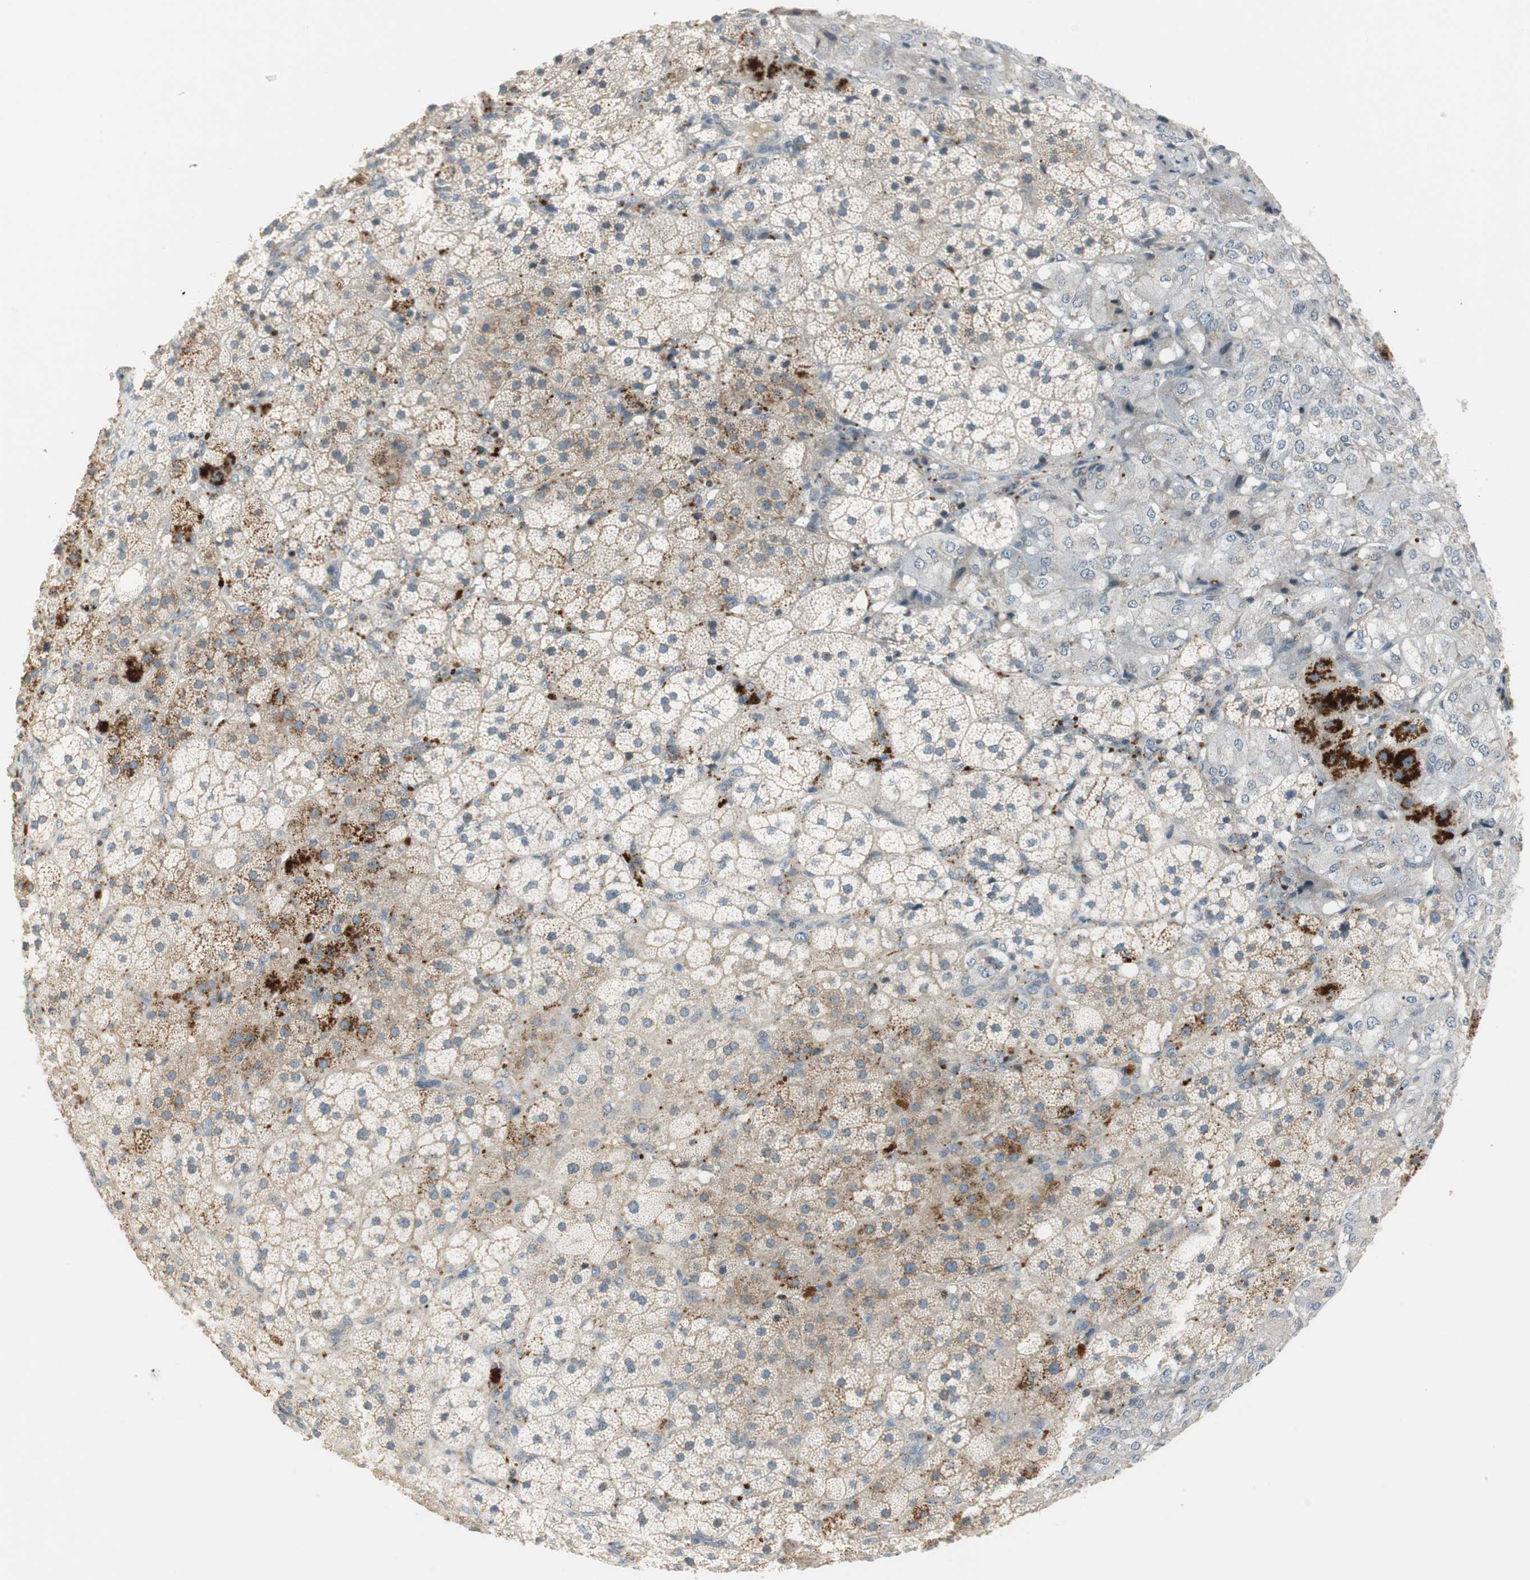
{"staining": {"intensity": "weak", "quantity": "<25%", "location": "cytoplasmic/membranous"}, "tissue": "adrenal gland", "cell_type": "Glandular cells", "image_type": "normal", "snomed": [{"axis": "morphology", "description": "Normal tissue, NOS"}, {"axis": "topography", "description": "Adrenal gland"}], "caption": "A high-resolution photomicrograph shows IHC staining of normal adrenal gland, which demonstrates no significant staining in glandular cells. Brightfield microscopy of immunohistochemistry stained with DAB (3,3'-diaminobenzidine) (brown) and hematoxylin (blue), captured at high magnification.", "gene": "RUNX2", "patient": {"sex": "female", "age": 44}}